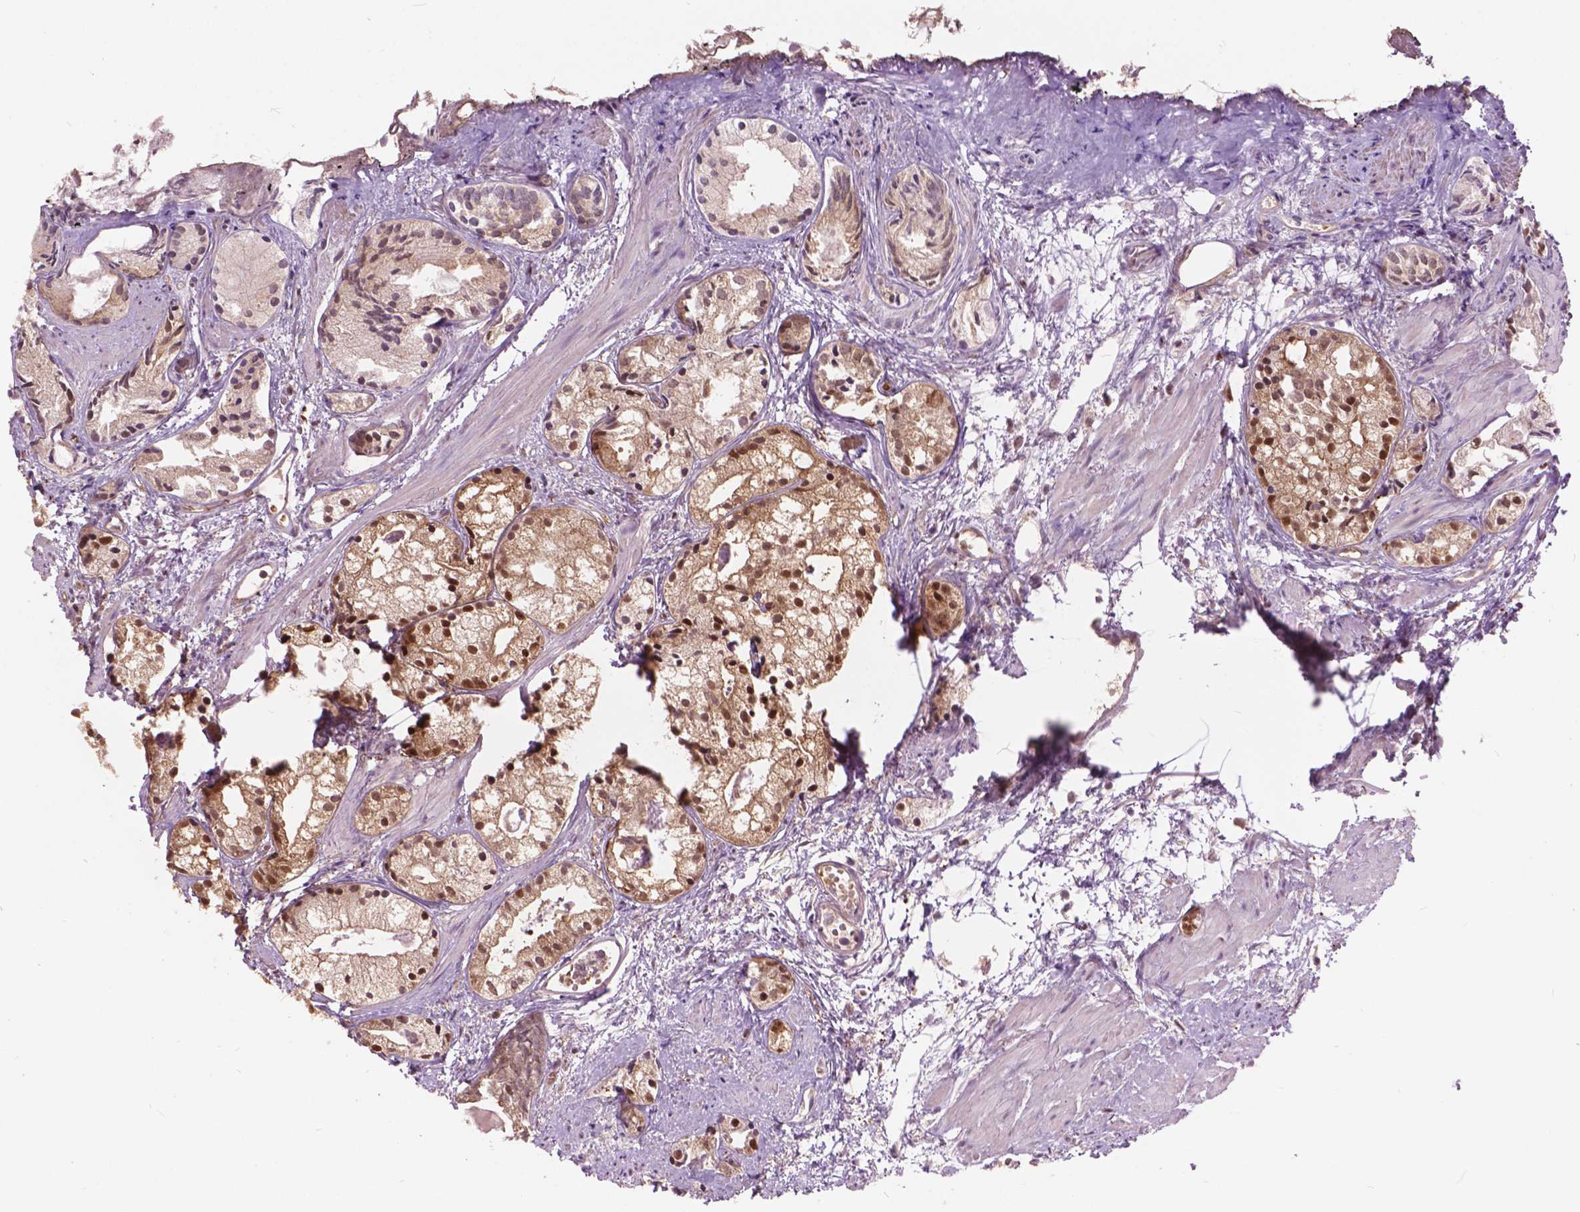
{"staining": {"intensity": "strong", "quantity": "25%-75%", "location": "nuclear"}, "tissue": "prostate cancer", "cell_type": "Tumor cells", "image_type": "cancer", "snomed": [{"axis": "morphology", "description": "Adenocarcinoma, High grade"}, {"axis": "topography", "description": "Prostate"}], "caption": "Immunohistochemistry staining of prostate cancer (high-grade adenocarcinoma), which displays high levels of strong nuclear positivity in about 25%-75% of tumor cells indicating strong nuclear protein staining. The staining was performed using DAB (3,3'-diaminobenzidine) (brown) for protein detection and nuclei were counterstained in hematoxylin (blue).", "gene": "ANP32B", "patient": {"sex": "male", "age": 85}}